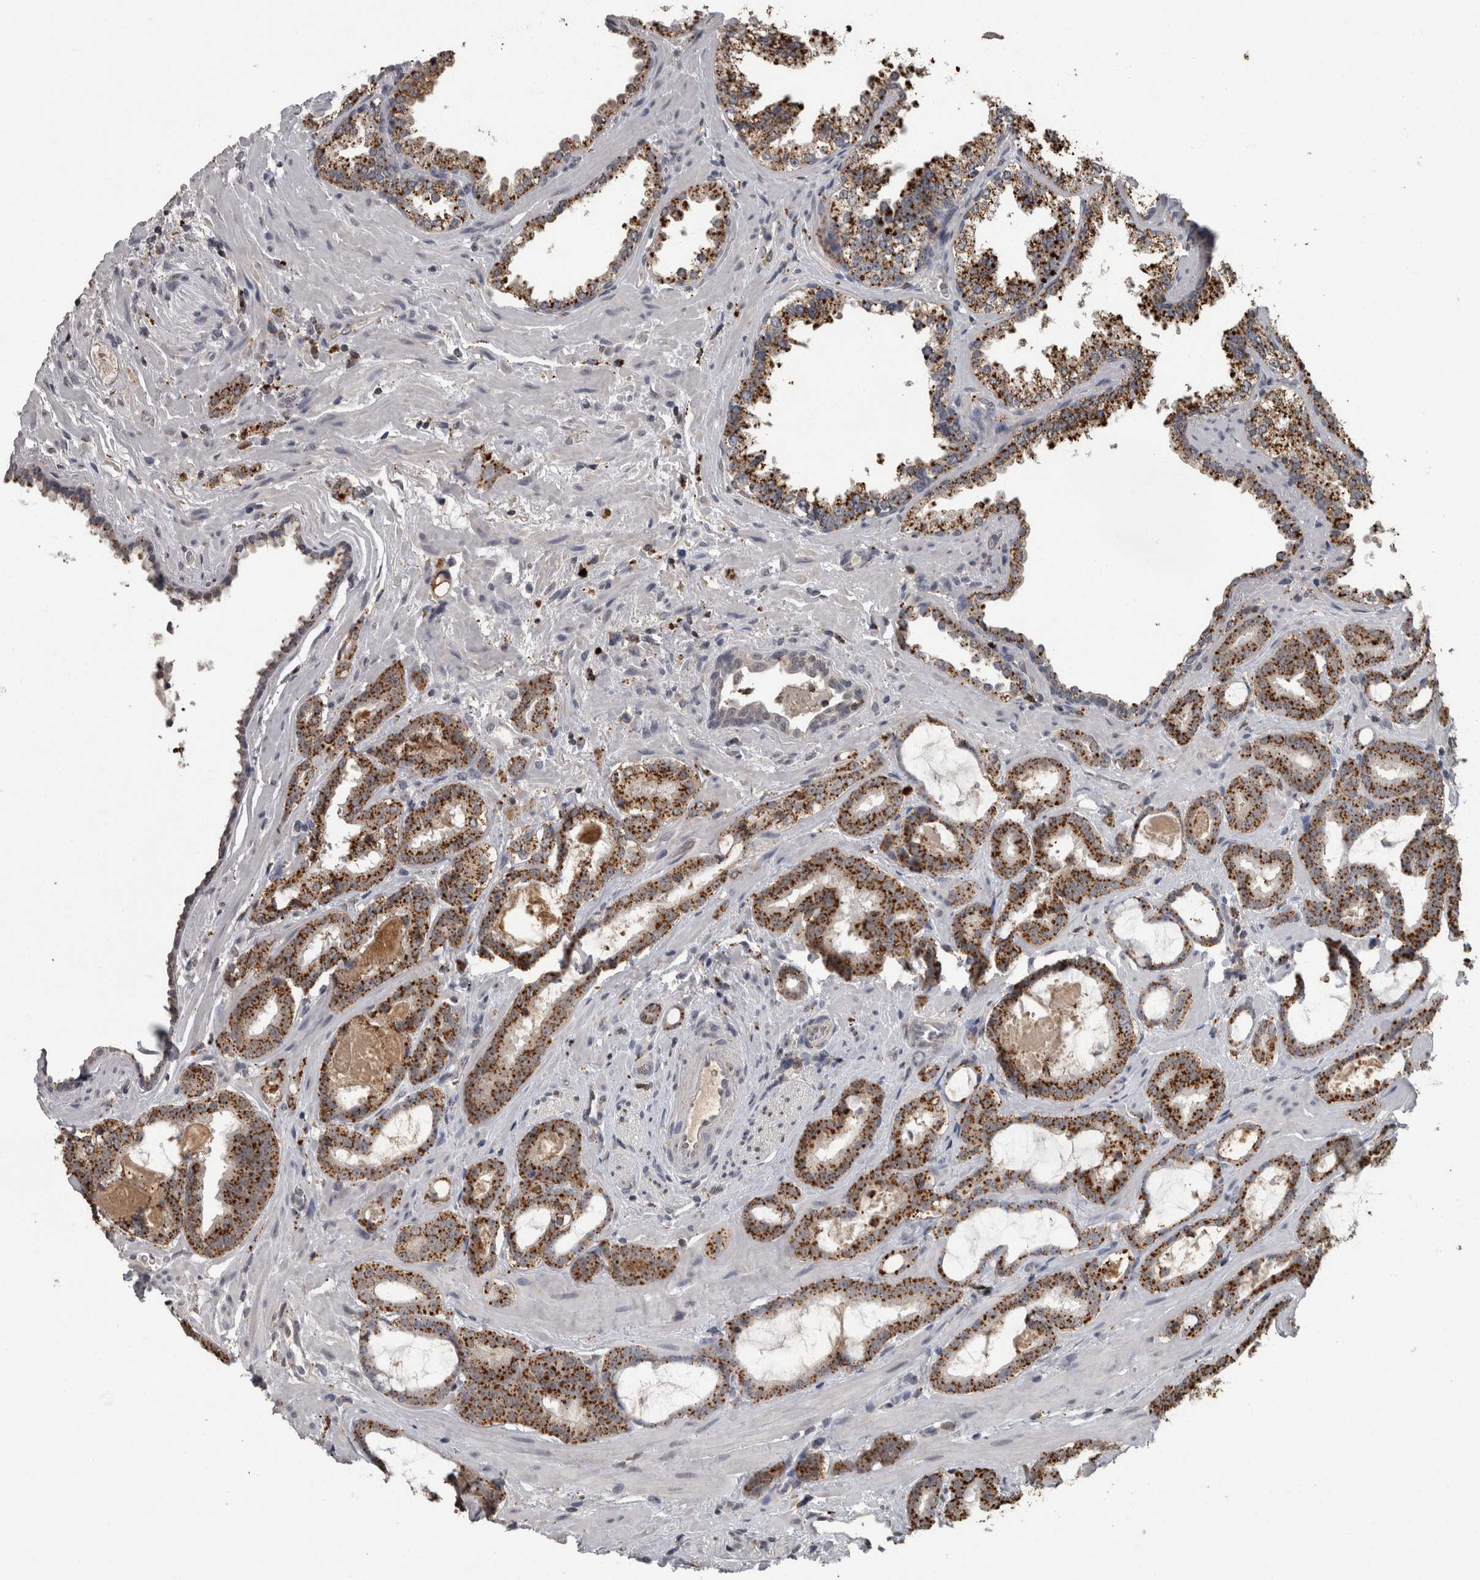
{"staining": {"intensity": "strong", "quantity": ">75%", "location": "cytoplasmic/membranous"}, "tissue": "prostate cancer", "cell_type": "Tumor cells", "image_type": "cancer", "snomed": [{"axis": "morphology", "description": "Adenocarcinoma, Low grade"}, {"axis": "topography", "description": "Prostate"}], "caption": "Prostate cancer (low-grade adenocarcinoma) stained with IHC shows strong cytoplasmic/membranous positivity in about >75% of tumor cells. (IHC, brightfield microscopy, high magnification).", "gene": "NAAA", "patient": {"sex": "male", "age": 60}}